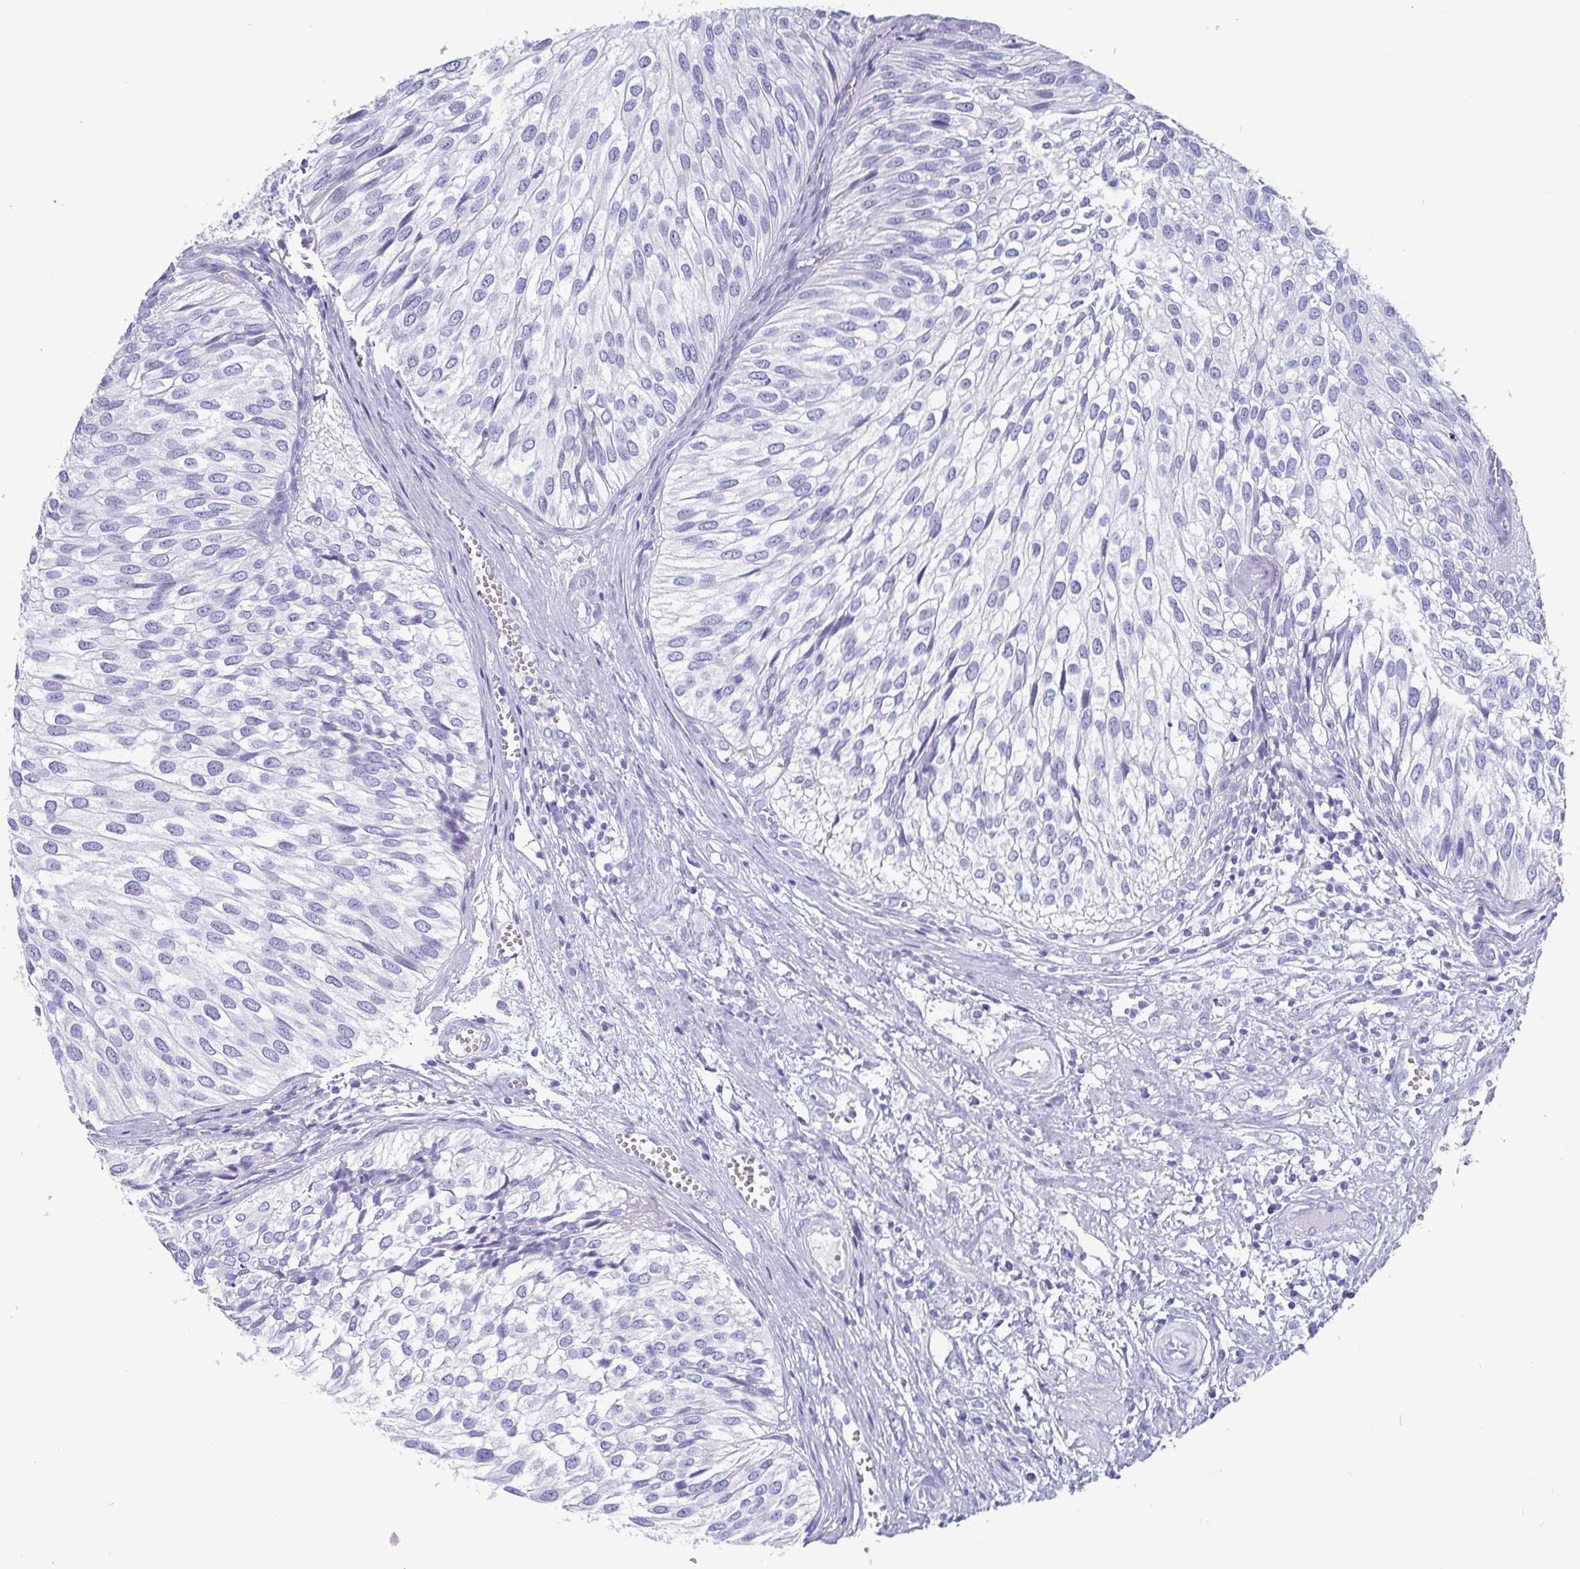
{"staining": {"intensity": "negative", "quantity": "none", "location": "none"}, "tissue": "urothelial cancer", "cell_type": "Tumor cells", "image_type": "cancer", "snomed": [{"axis": "morphology", "description": "Urothelial carcinoma, Low grade"}, {"axis": "topography", "description": "Urinary bladder"}], "caption": "A high-resolution image shows immunohistochemistry (IHC) staining of low-grade urothelial carcinoma, which exhibits no significant expression in tumor cells.", "gene": "SCGN", "patient": {"sex": "male", "age": 91}}